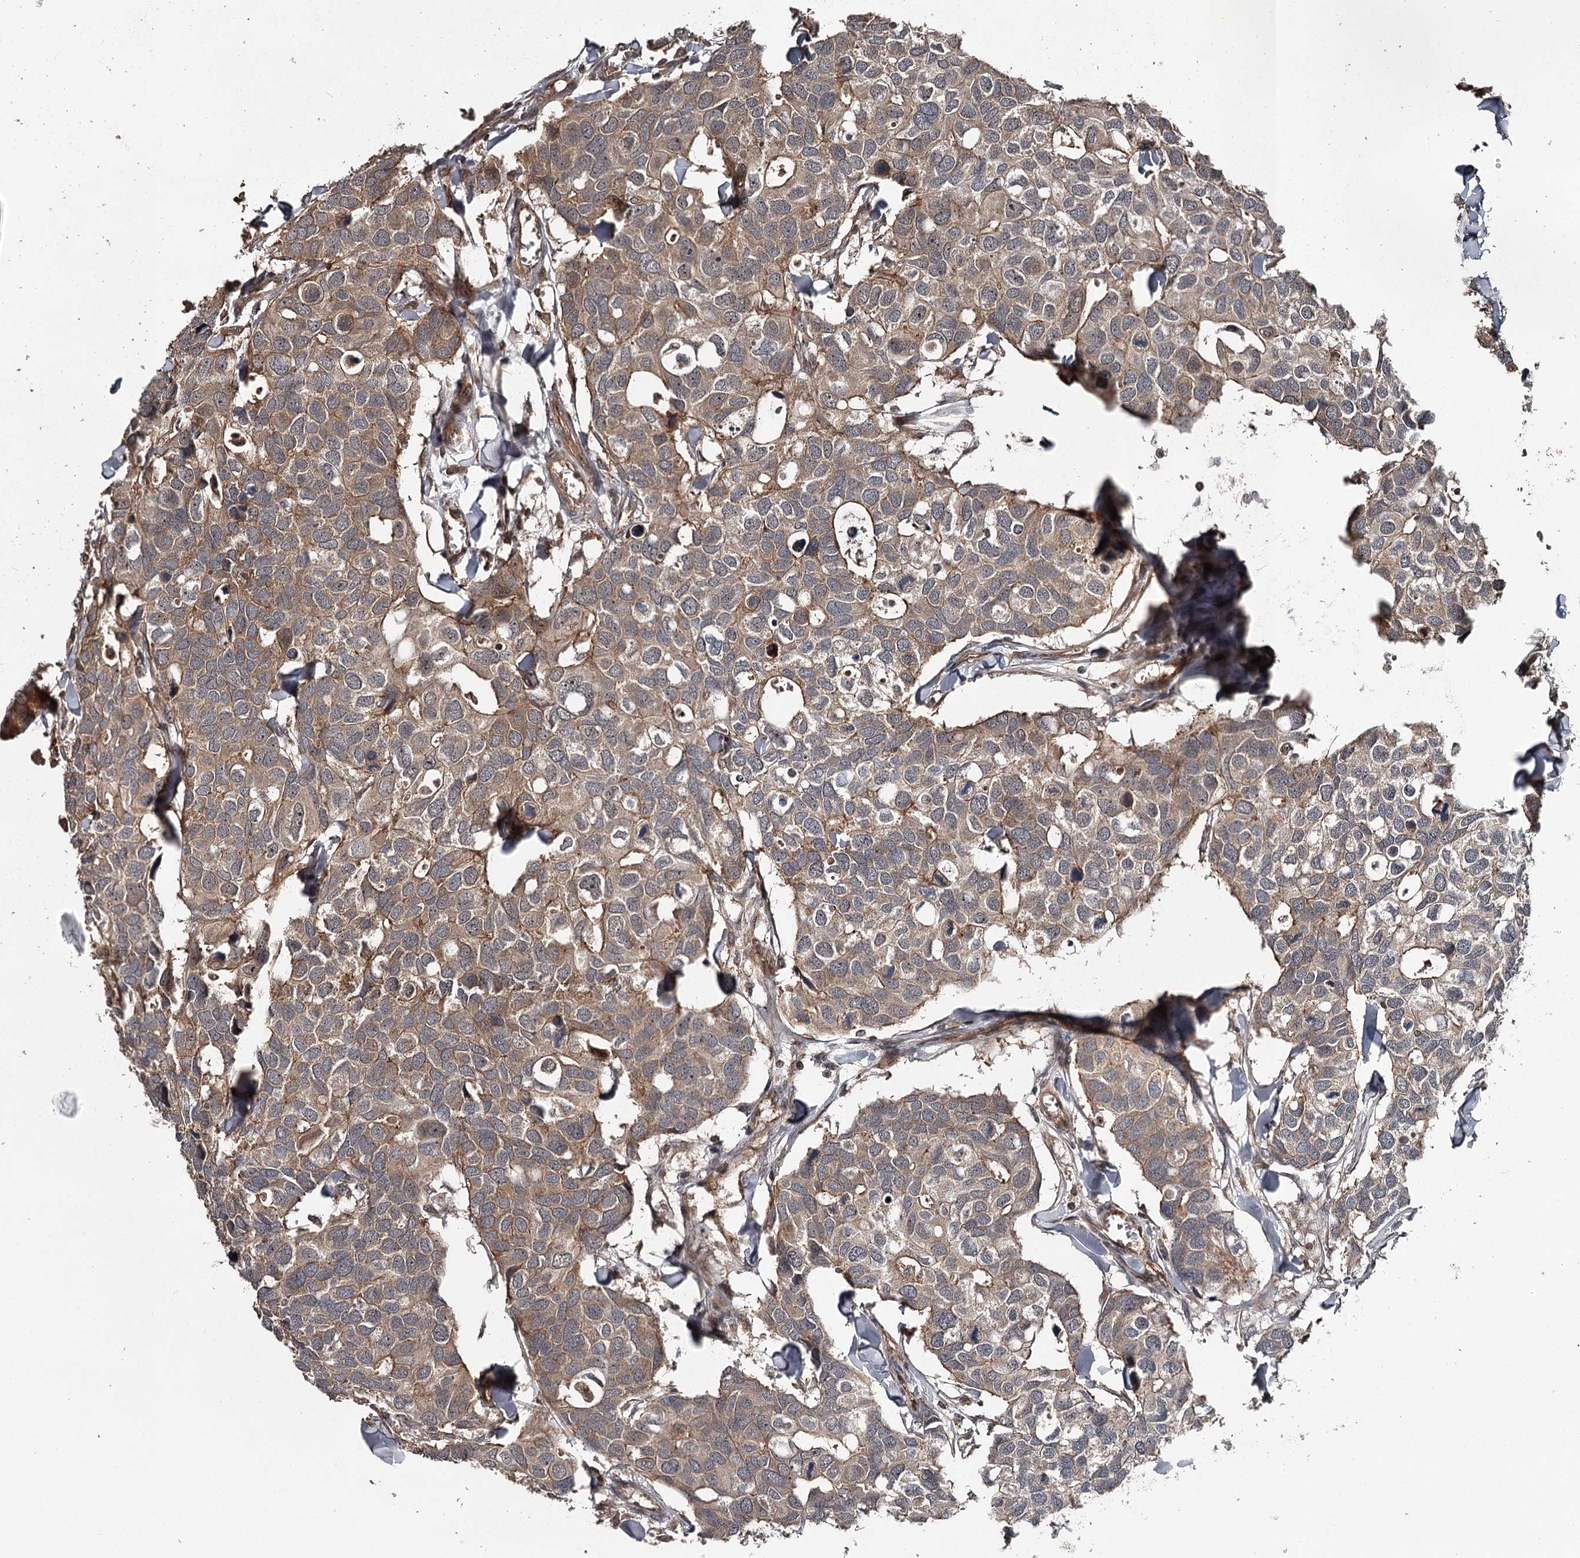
{"staining": {"intensity": "moderate", "quantity": ">75%", "location": "cytoplasmic/membranous"}, "tissue": "breast cancer", "cell_type": "Tumor cells", "image_type": "cancer", "snomed": [{"axis": "morphology", "description": "Duct carcinoma"}, {"axis": "topography", "description": "Breast"}], "caption": "DAB immunohistochemical staining of human breast cancer reveals moderate cytoplasmic/membranous protein expression in about >75% of tumor cells.", "gene": "RAB21", "patient": {"sex": "female", "age": 83}}